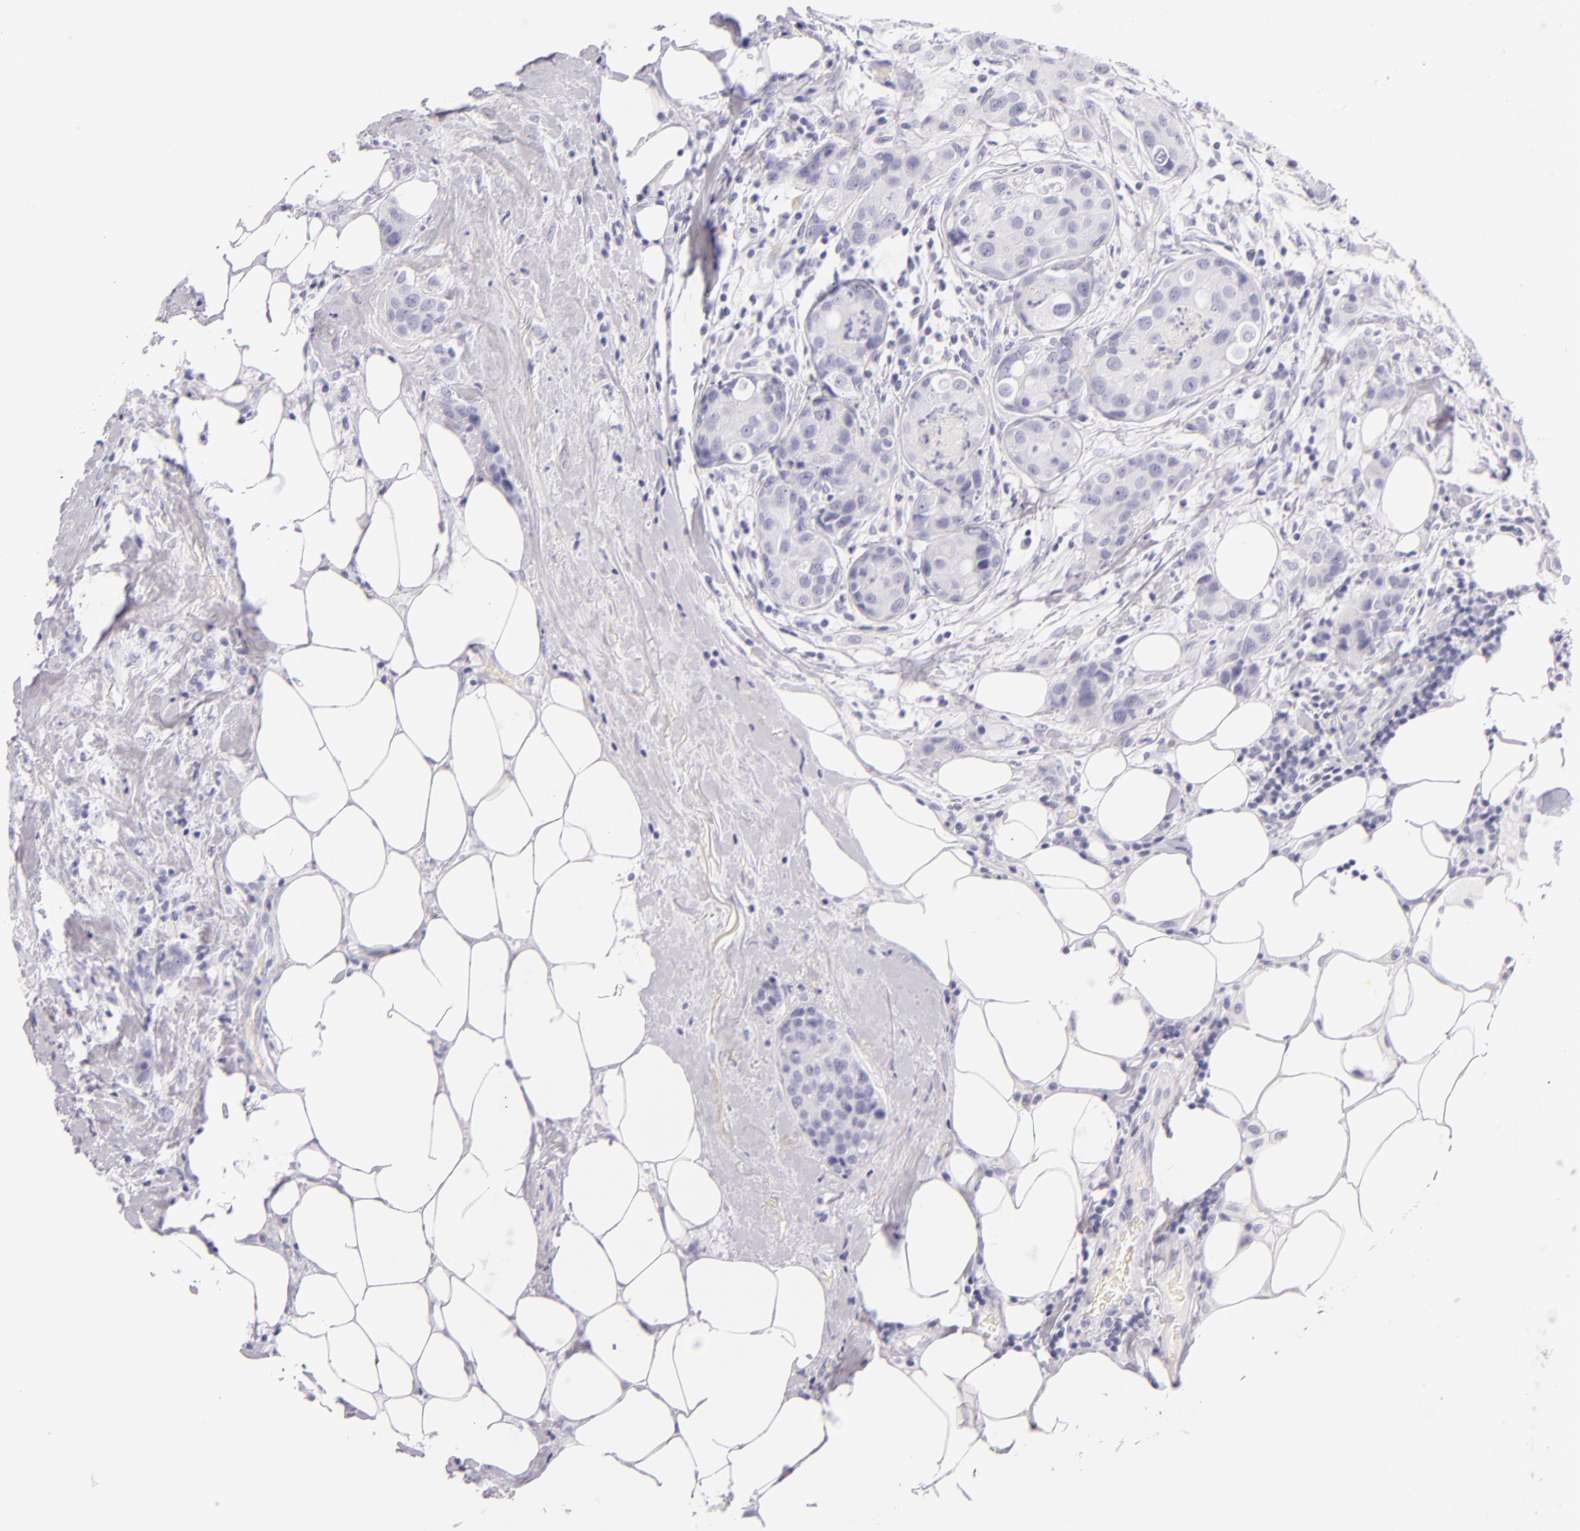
{"staining": {"intensity": "negative", "quantity": "none", "location": "none"}, "tissue": "breast cancer", "cell_type": "Tumor cells", "image_type": "cancer", "snomed": [{"axis": "morphology", "description": "Duct carcinoma"}, {"axis": "topography", "description": "Breast"}], "caption": "A high-resolution photomicrograph shows IHC staining of breast cancer, which displays no significant staining in tumor cells.", "gene": "INA", "patient": {"sex": "female", "age": 45}}